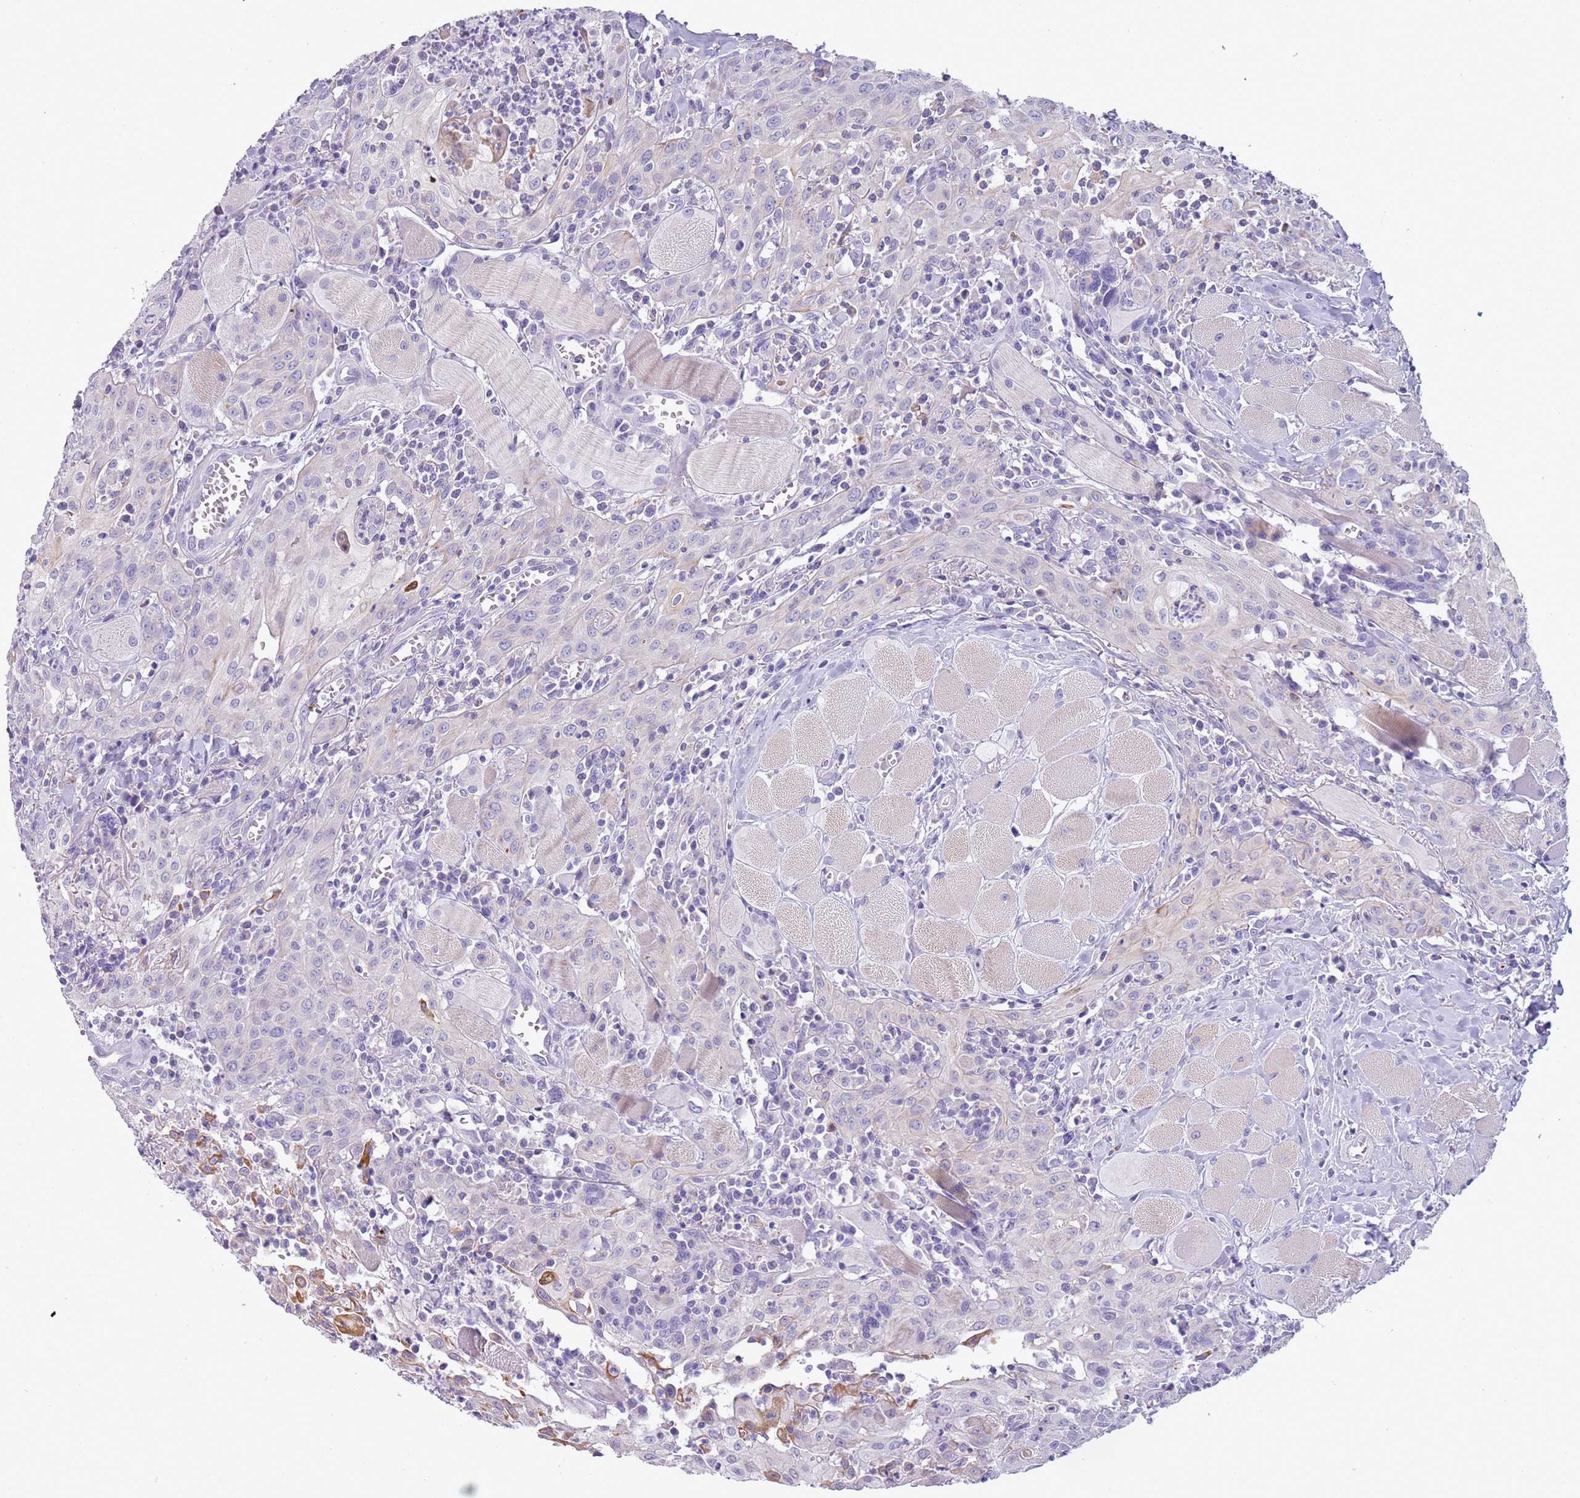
{"staining": {"intensity": "negative", "quantity": "none", "location": "none"}, "tissue": "head and neck cancer", "cell_type": "Tumor cells", "image_type": "cancer", "snomed": [{"axis": "morphology", "description": "Squamous cell carcinoma, NOS"}, {"axis": "topography", "description": "Oral tissue"}, {"axis": "topography", "description": "Head-Neck"}], "caption": "Immunohistochemistry (IHC) micrograph of neoplastic tissue: head and neck cancer stained with DAB (3,3'-diaminobenzidine) shows no significant protein staining in tumor cells.", "gene": "NBPF20", "patient": {"sex": "female", "age": 70}}